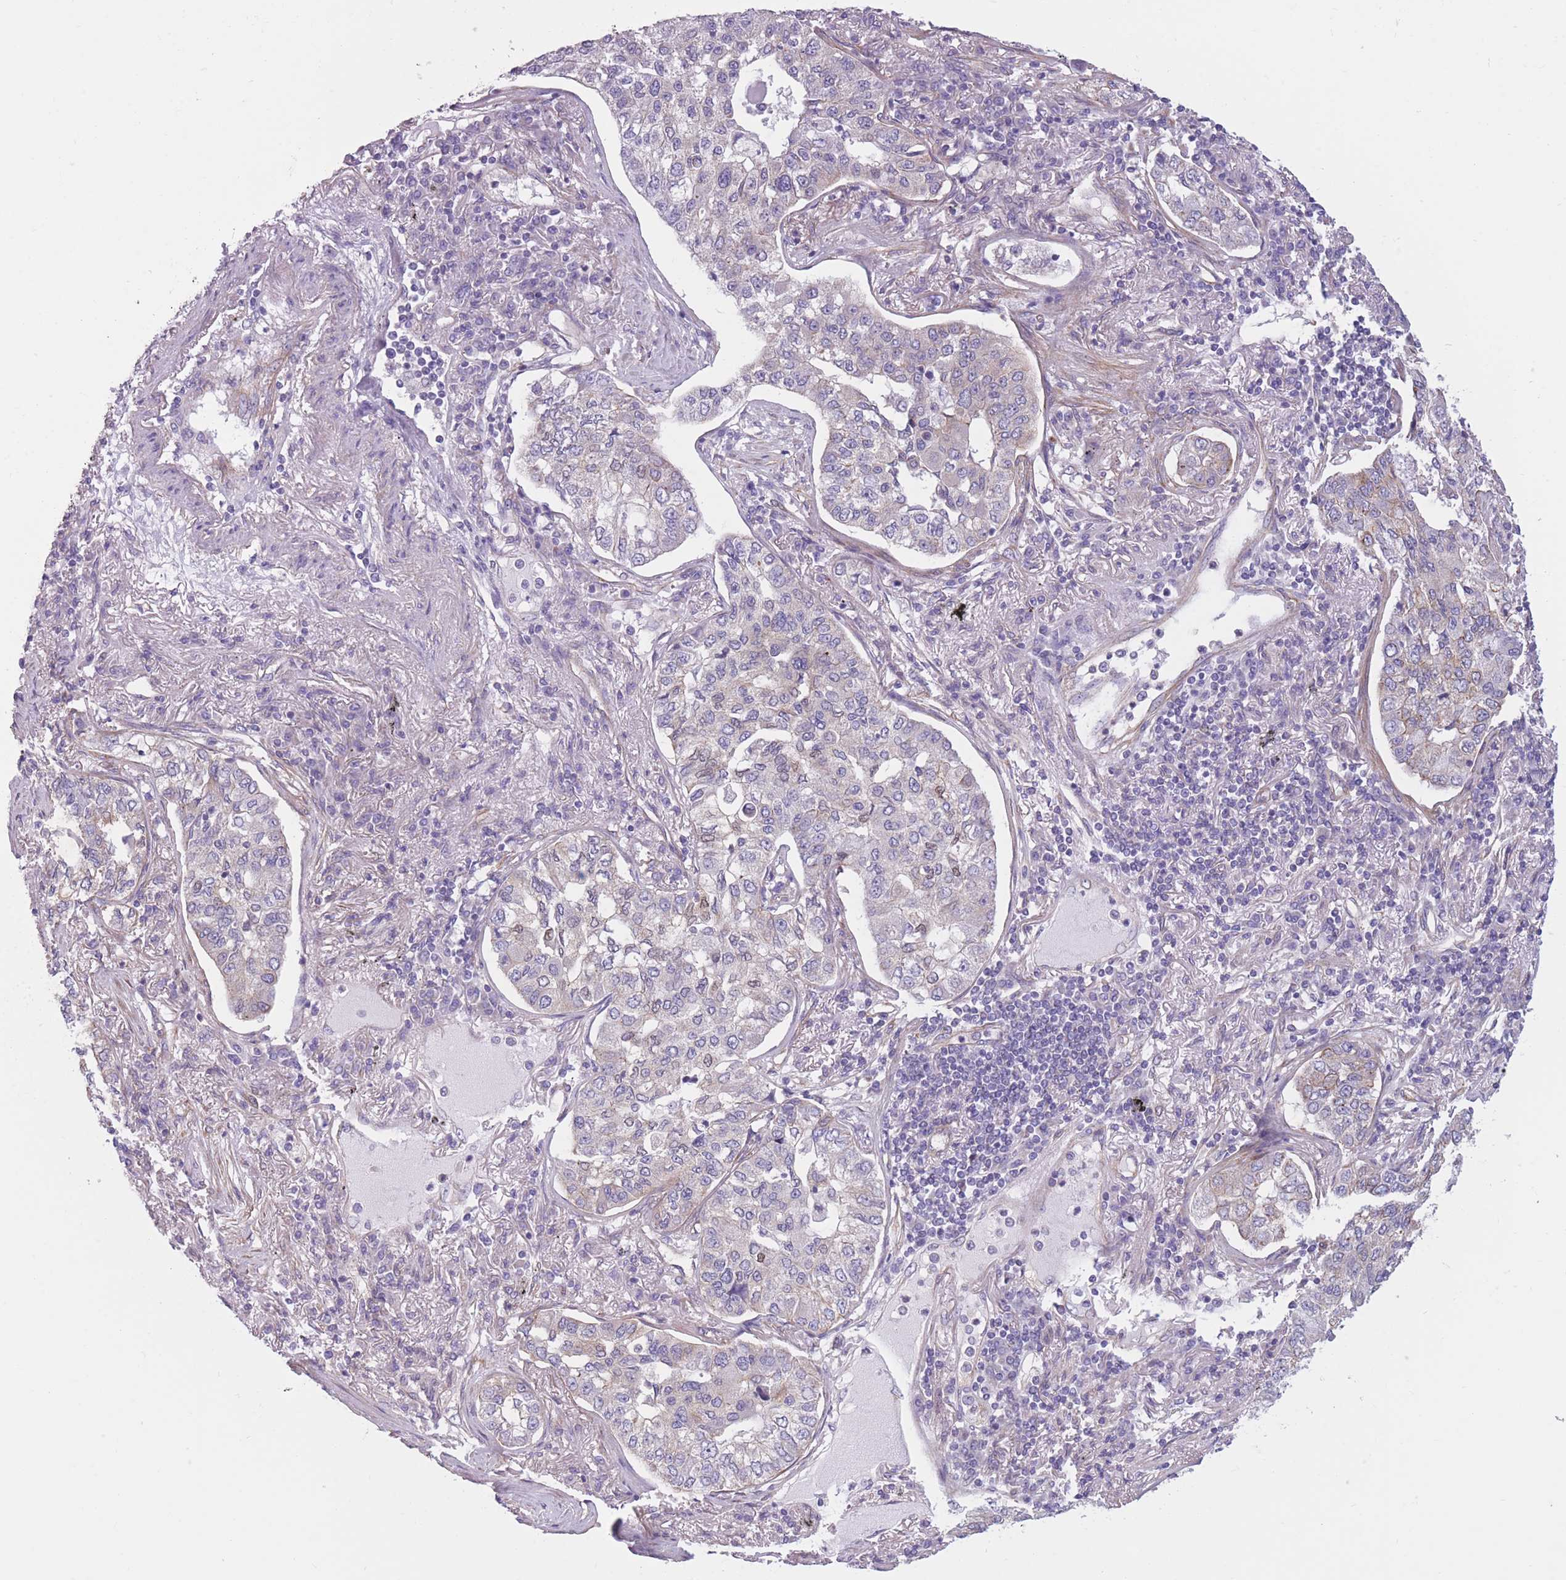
{"staining": {"intensity": "moderate", "quantity": "<25%", "location": "cytoplasmic/membranous"}, "tissue": "lung cancer", "cell_type": "Tumor cells", "image_type": "cancer", "snomed": [{"axis": "morphology", "description": "Adenocarcinoma, NOS"}, {"axis": "topography", "description": "Lung"}], "caption": "This photomicrograph demonstrates immunohistochemistry staining of adenocarcinoma (lung), with low moderate cytoplasmic/membranous expression in about <25% of tumor cells.", "gene": "SERPINB3", "patient": {"sex": "male", "age": 49}}